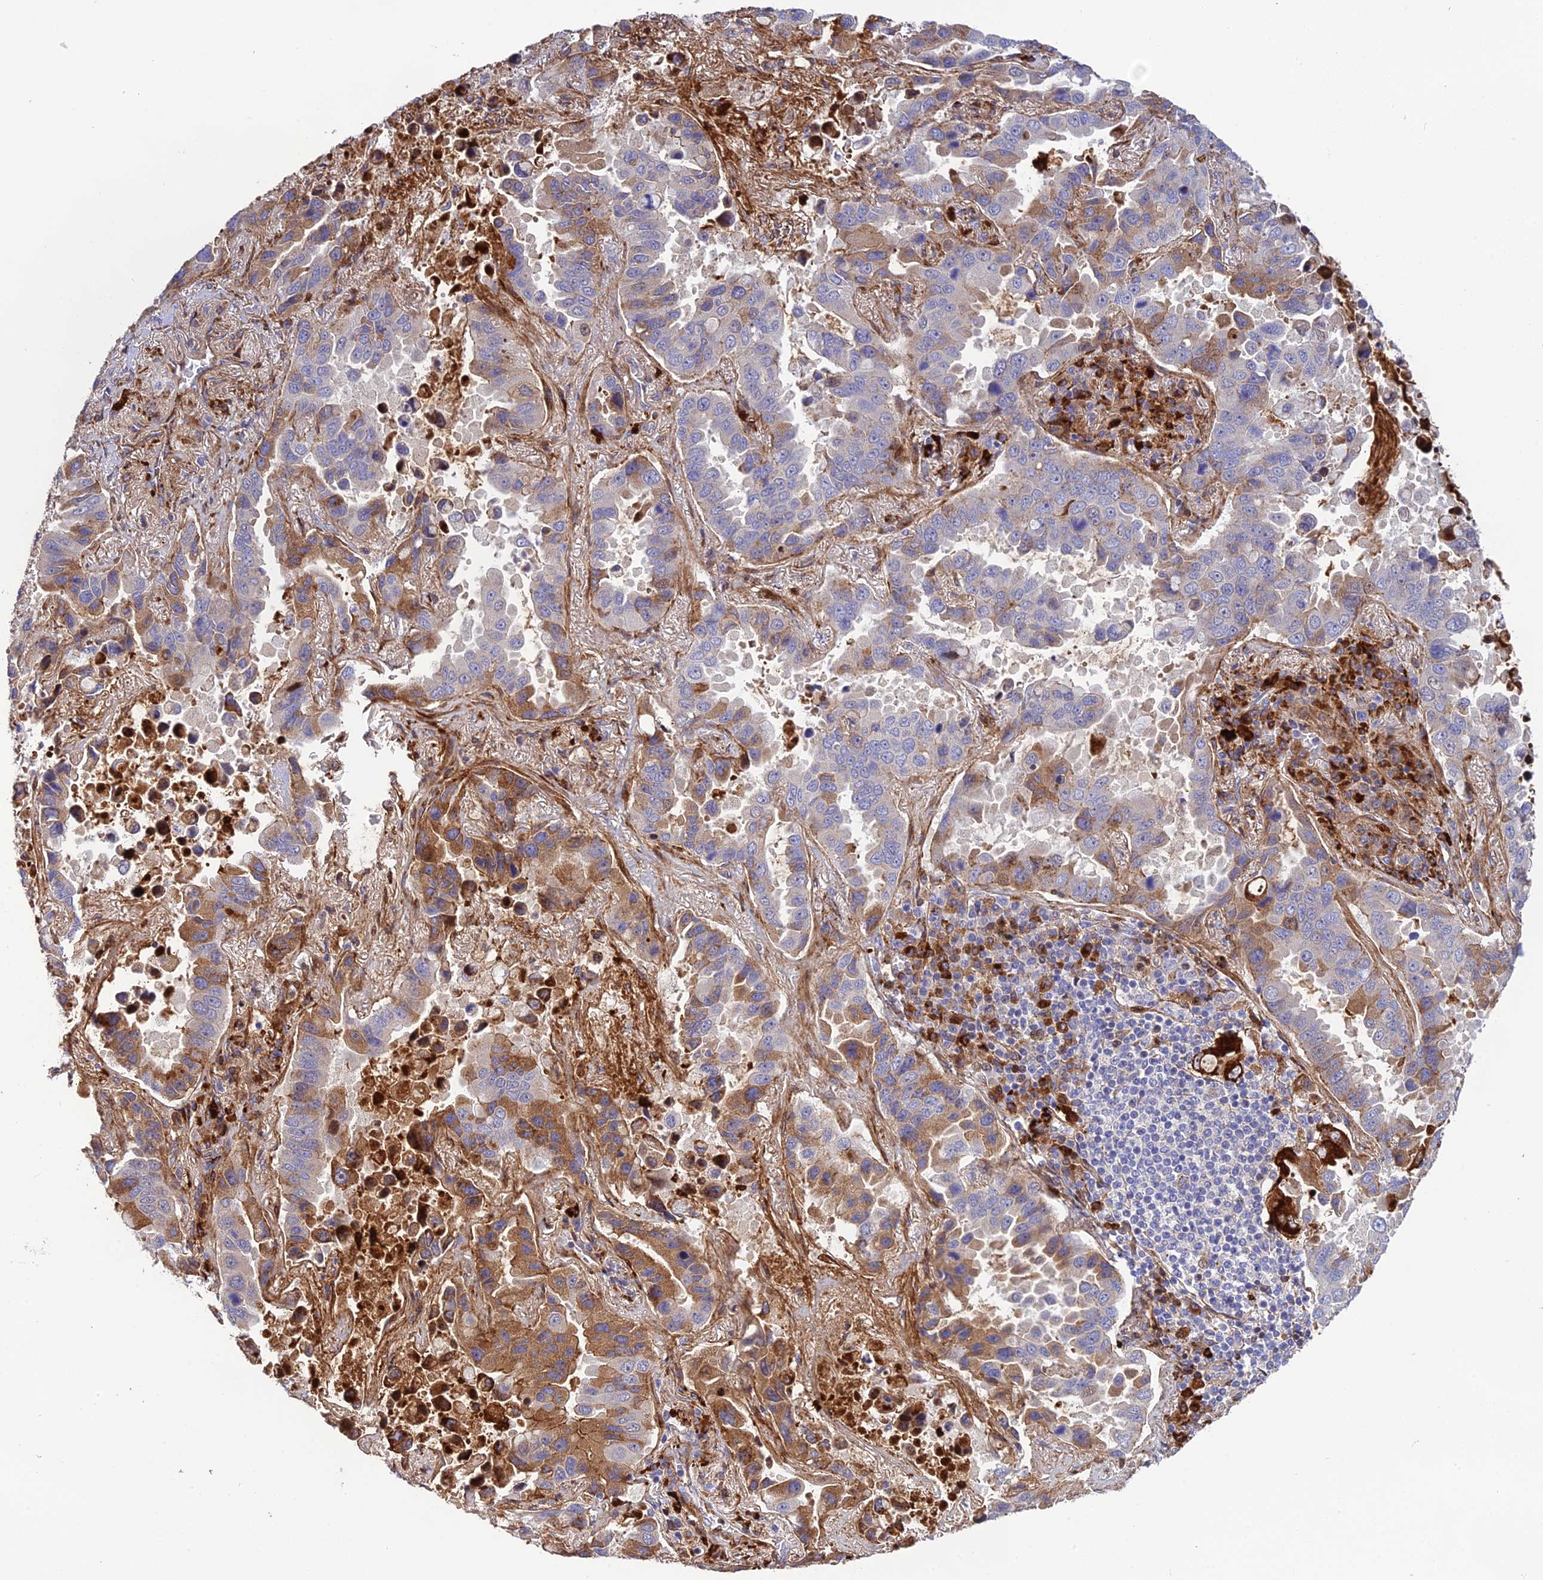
{"staining": {"intensity": "moderate", "quantity": "25%-75%", "location": "cytoplasmic/membranous"}, "tissue": "lung cancer", "cell_type": "Tumor cells", "image_type": "cancer", "snomed": [{"axis": "morphology", "description": "Adenocarcinoma, NOS"}, {"axis": "topography", "description": "Lung"}], "caption": "Protein staining of lung adenocarcinoma tissue reveals moderate cytoplasmic/membranous staining in about 25%-75% of tumor cells.", "gene": "CPSF4L", "patient": {"sex": "male", "age": 64}}